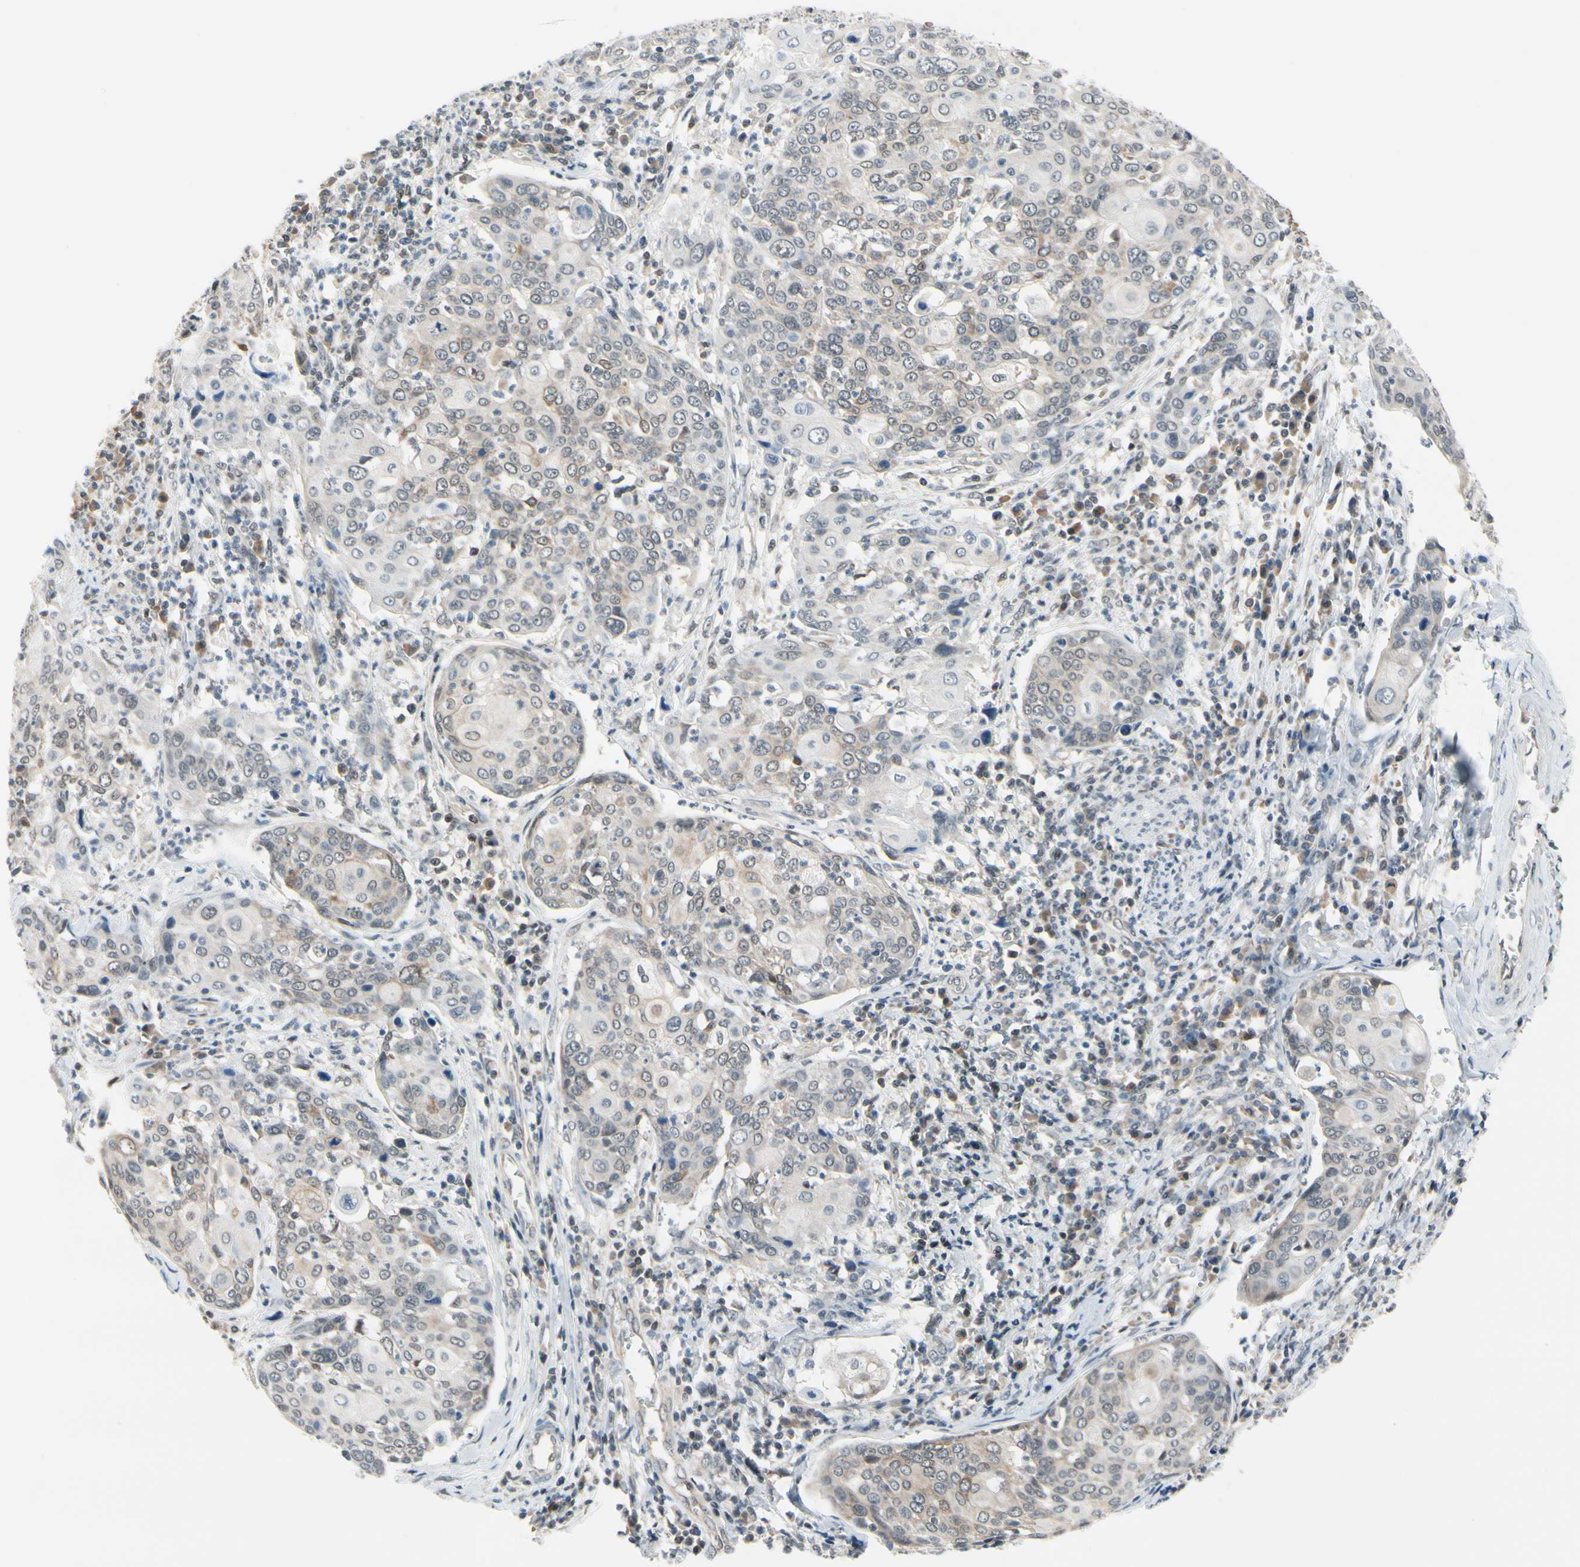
{"staining": {"intensity": "weak", "quantity": "<25%", "location": "cytoplasmic/membranous"}, "tissue": "cervical cancer", "cell_type": "Tumor cells", "image_type": "cancer", "snomed": [{"axis": "morphology", "description": "Squamous cell carcinoma, NOS"}, {"axis": "topography", "description": "Cervix"}], "caption": "Immunohistochemistry histopathology image of neoplastic tissue: human cervical cancer stained with DAB demonstrates no significant protein staining in tumor cells.", "gene": "TAF12", "patient": {"sex": "female", "age": 40}}